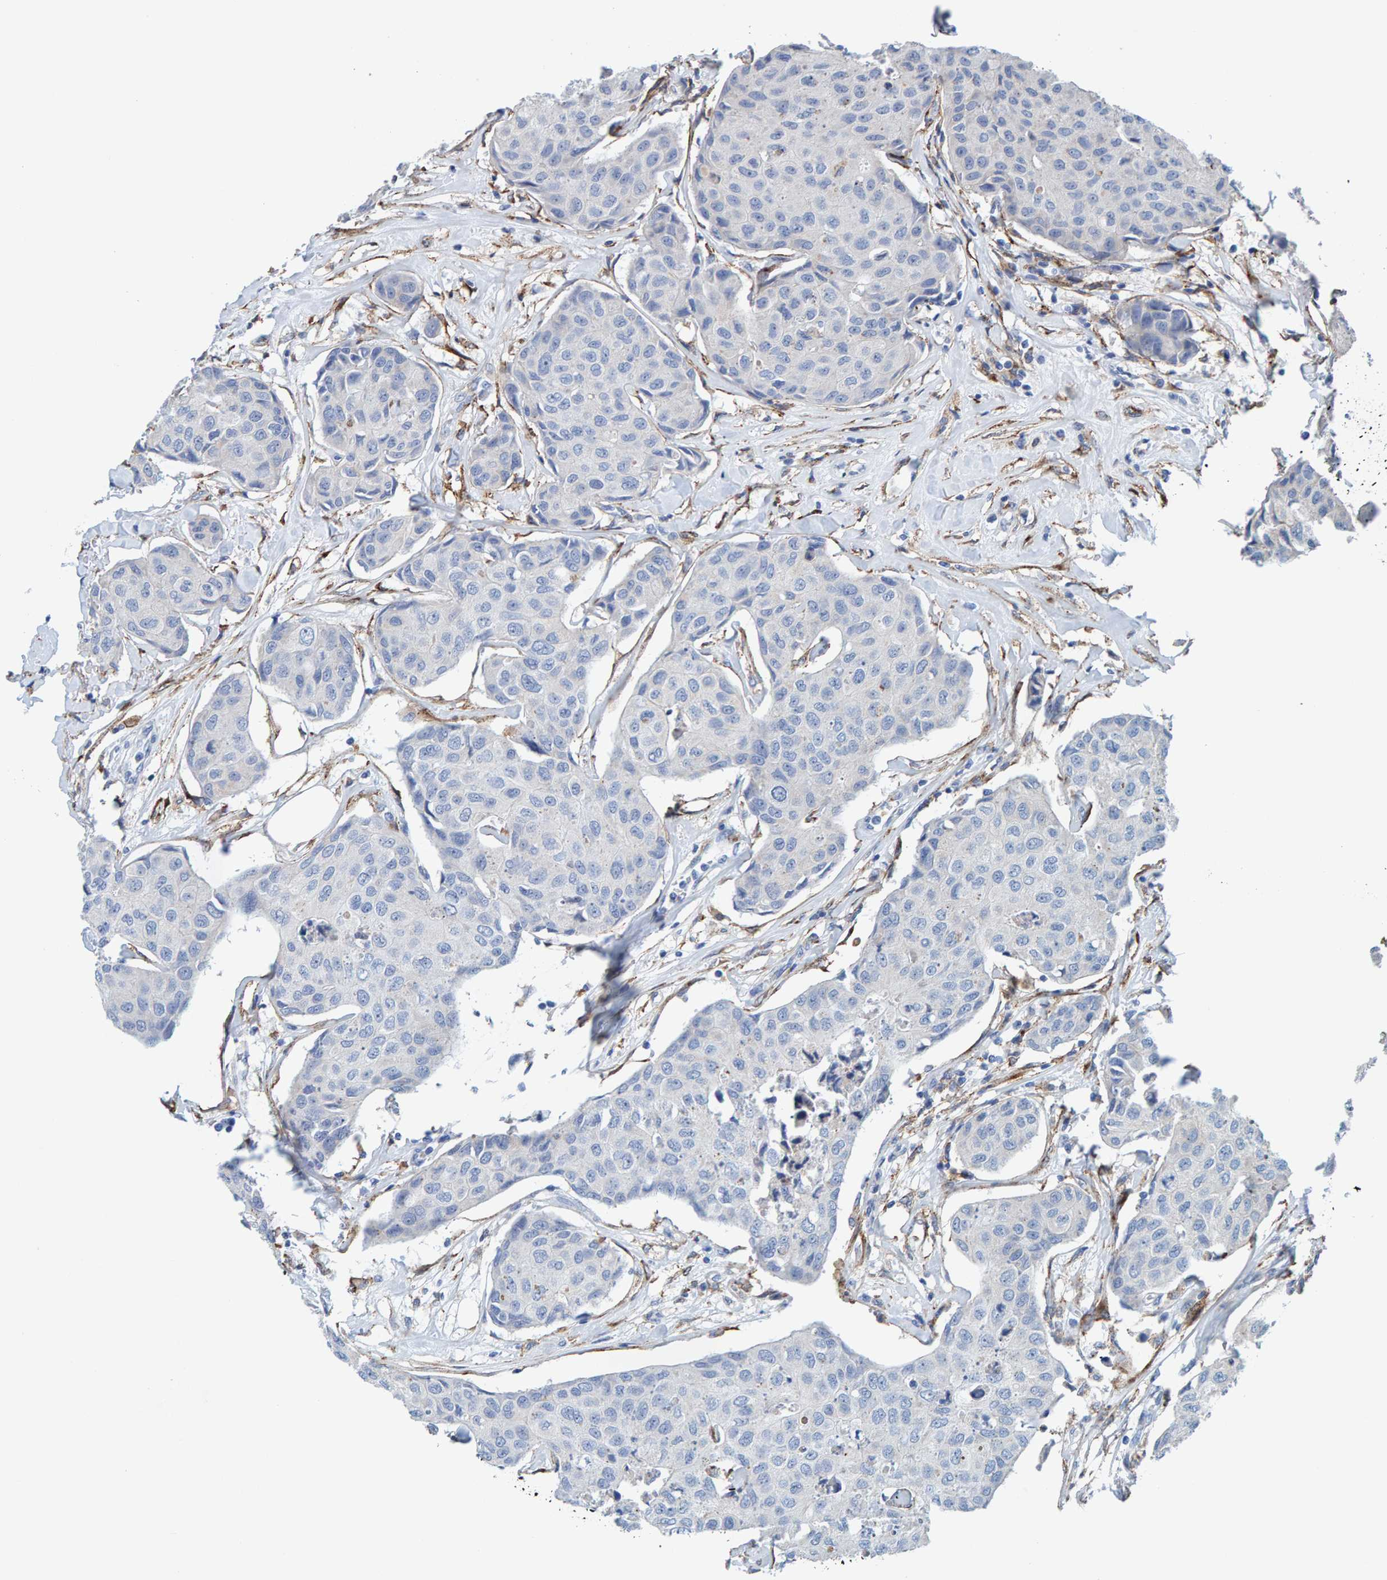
{"staining": {"intensity": "negative", "quantity": "none", "location": "none"}, "tissue": "breast cancer", "cell_type": "Tumor cells", "image_type": "cancer", "snomed": [{"axis": "morphology", "description": "Duct carcinoma"}, {"axis": "topography", "description": "Breast"}], "caption": "Tumor cells show no significant protein staining in breast cancer. (Brightfield microscopy of DAB (3,3'-diaminobenzidine) immunohistochemistry at high magnification).", "gene": "LRP1", "patient": {"sex": "female", "age": 80}}